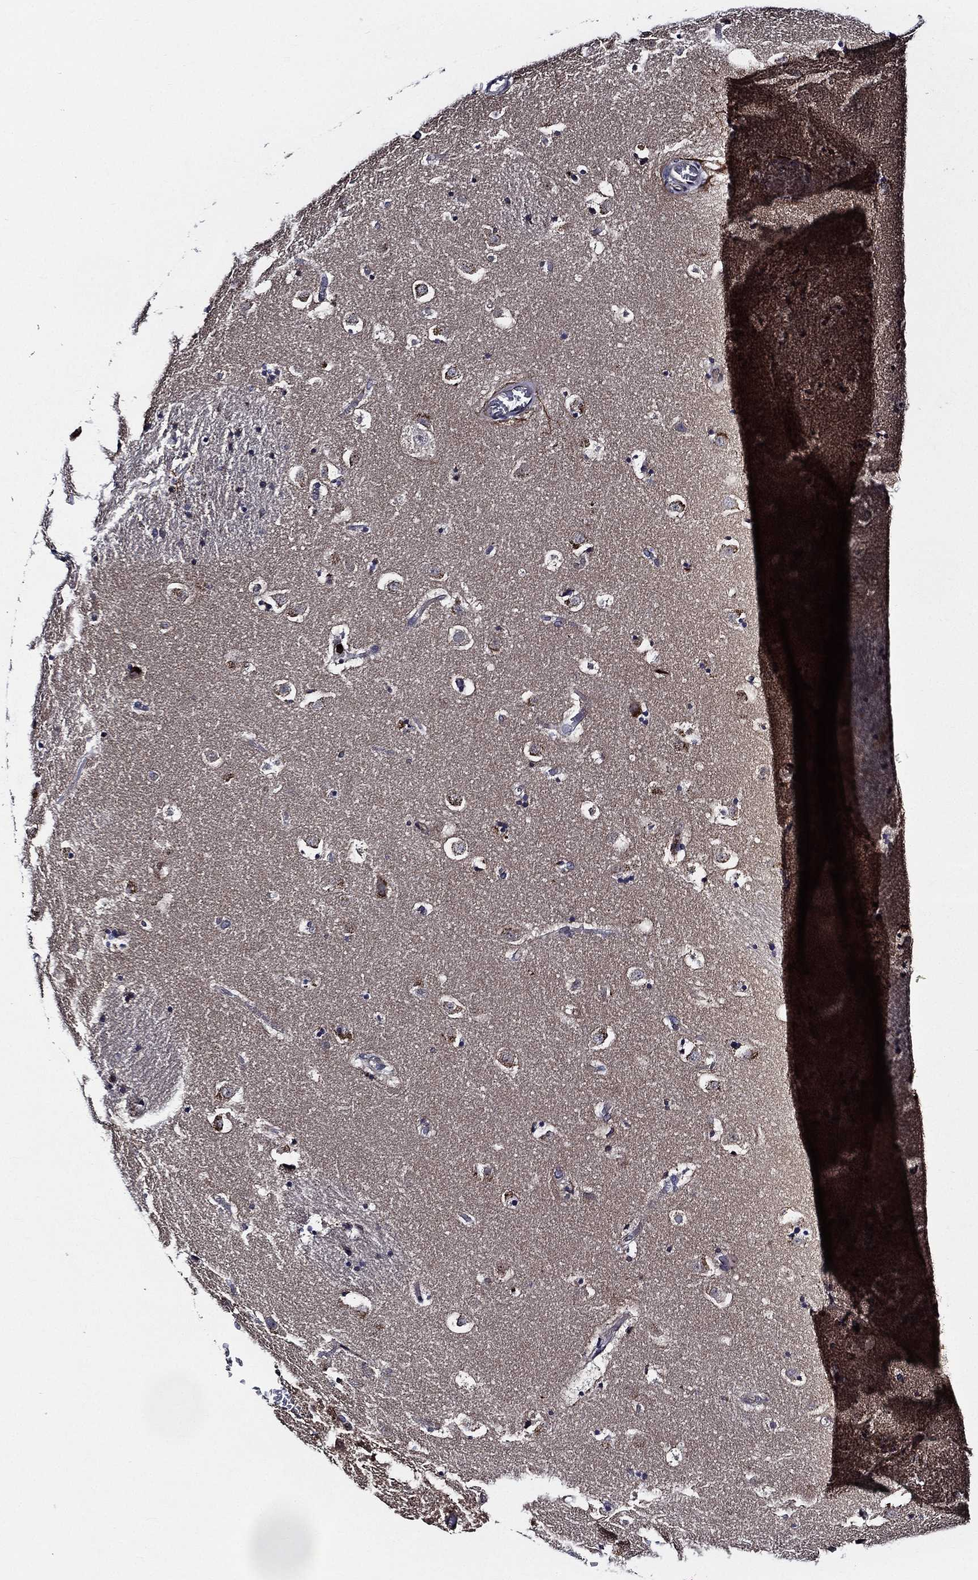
{"staining": {"intensity": "negative", "quantity": "none", "location": "none"}, "tissue": "caudate", "cell_type": "Glial cells", "image_type": "normal", "snomed": [{"axis": "morphology", "description": "Normal tissue, NOS"}, {"axis": "topography", "description": "Lateral ventricle wall"}], "caption": "Immunohistochemical staining of benign human caudate displays no significant staining in glial cells. (DAB immunohistochemistry (IHC), high magnification).", "gene": "KIF20B", "patient": {"sex": "female", "age": 42}}